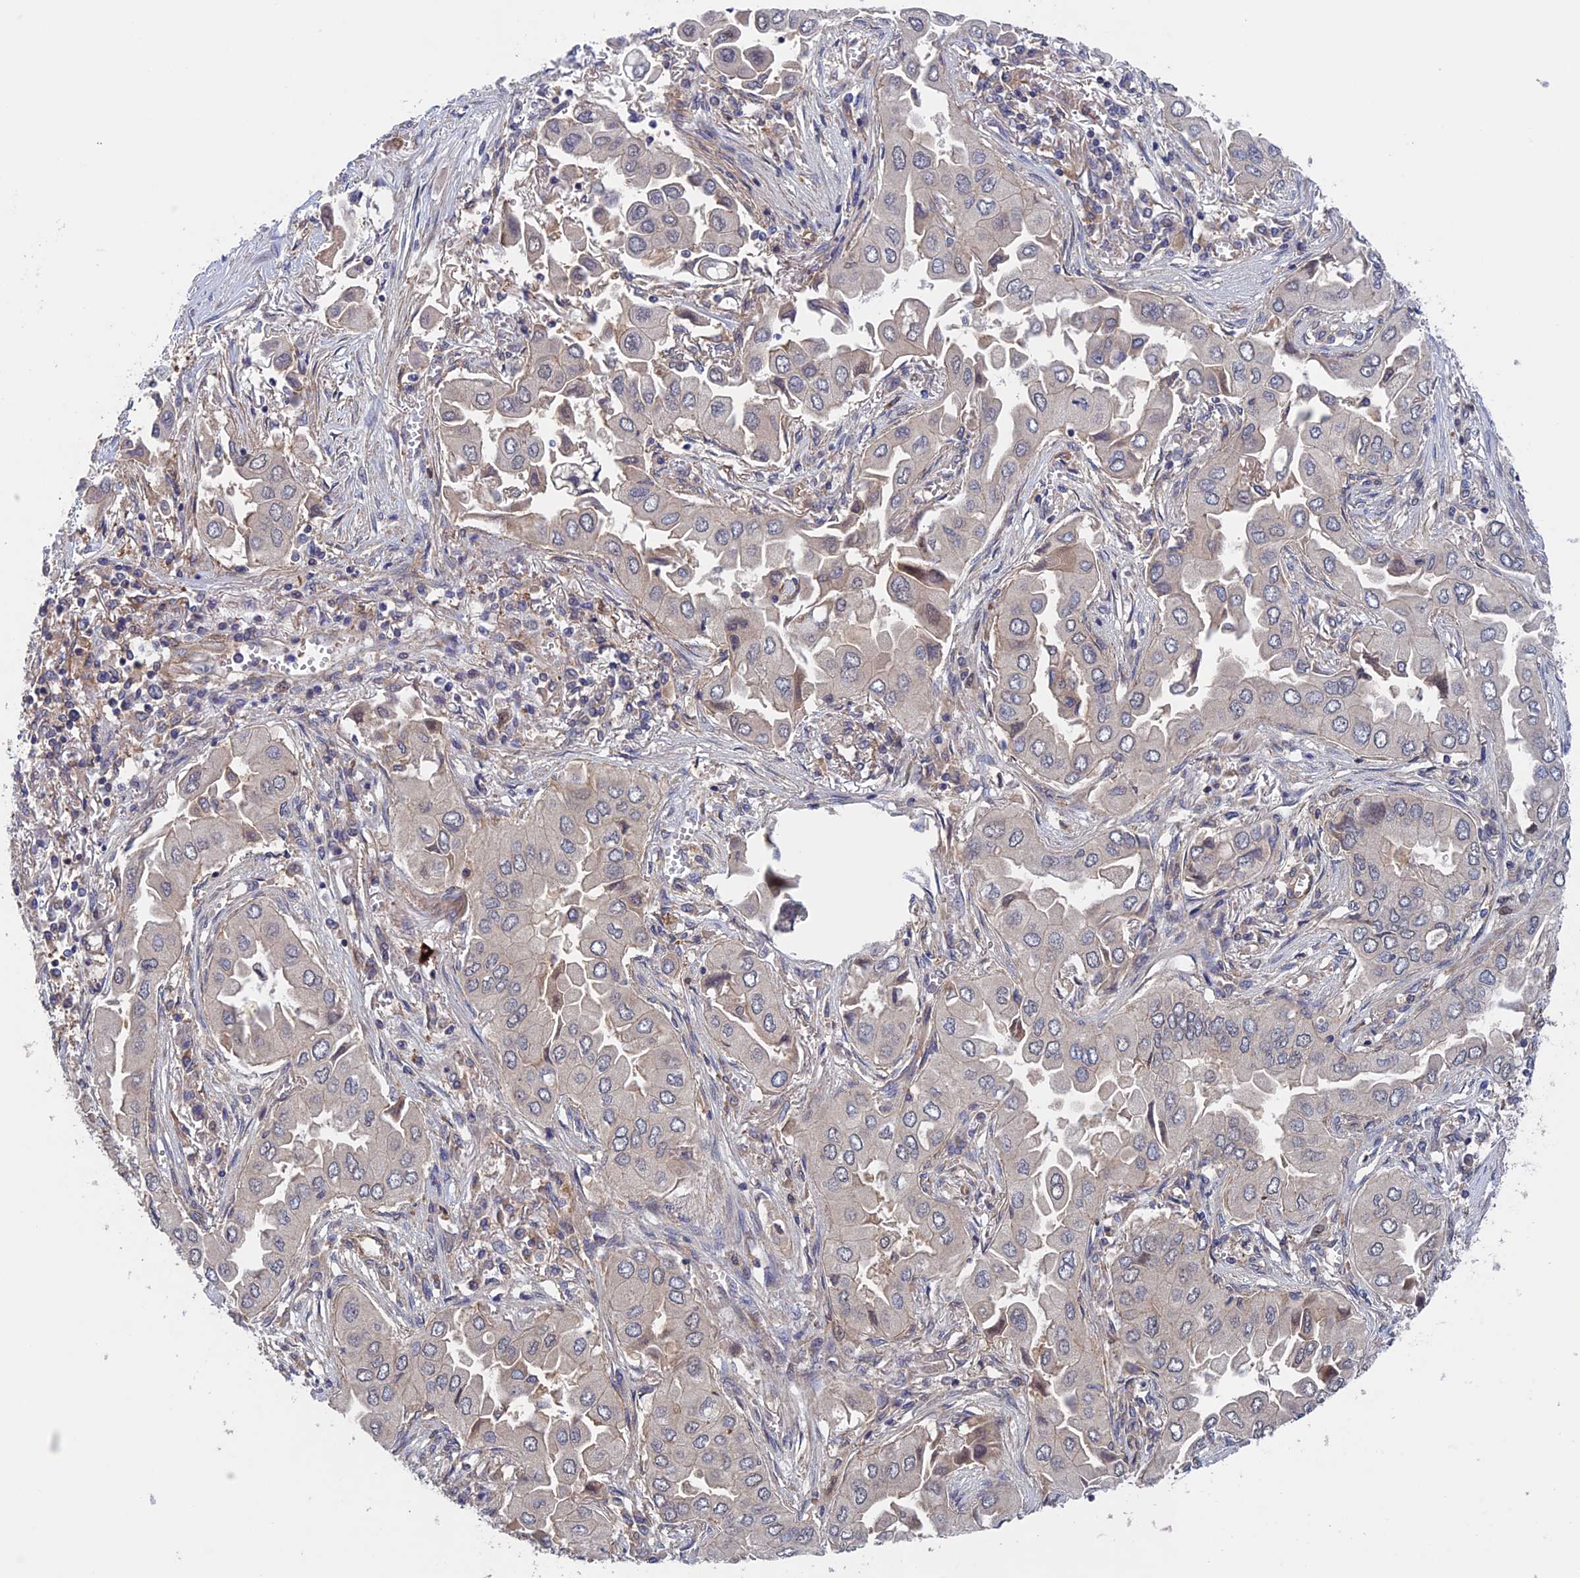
{"staining": {"intensity": "negative", "quantity": "none", "location": "none"}, "tissue": "lung cancer", "cell_type": "Tumor cells", "image_type": "cancer", "snomed": [{"axis": "morphology", "description": "Adenocarcinoma, NOS"}, {"axis": "topography", "description": "Lung"}], "caption": "Image shows no protein expression in tumor cells of lung cancer (adenocarcinoma) tissue. The staining is performed using DAB (3,3'-diaminobenzidine) brown chromogen with nuclei counter-stained in using hematoxylin.", "gene": "NUDT16L1", "patient": {"sex": "female", "age": 76}}